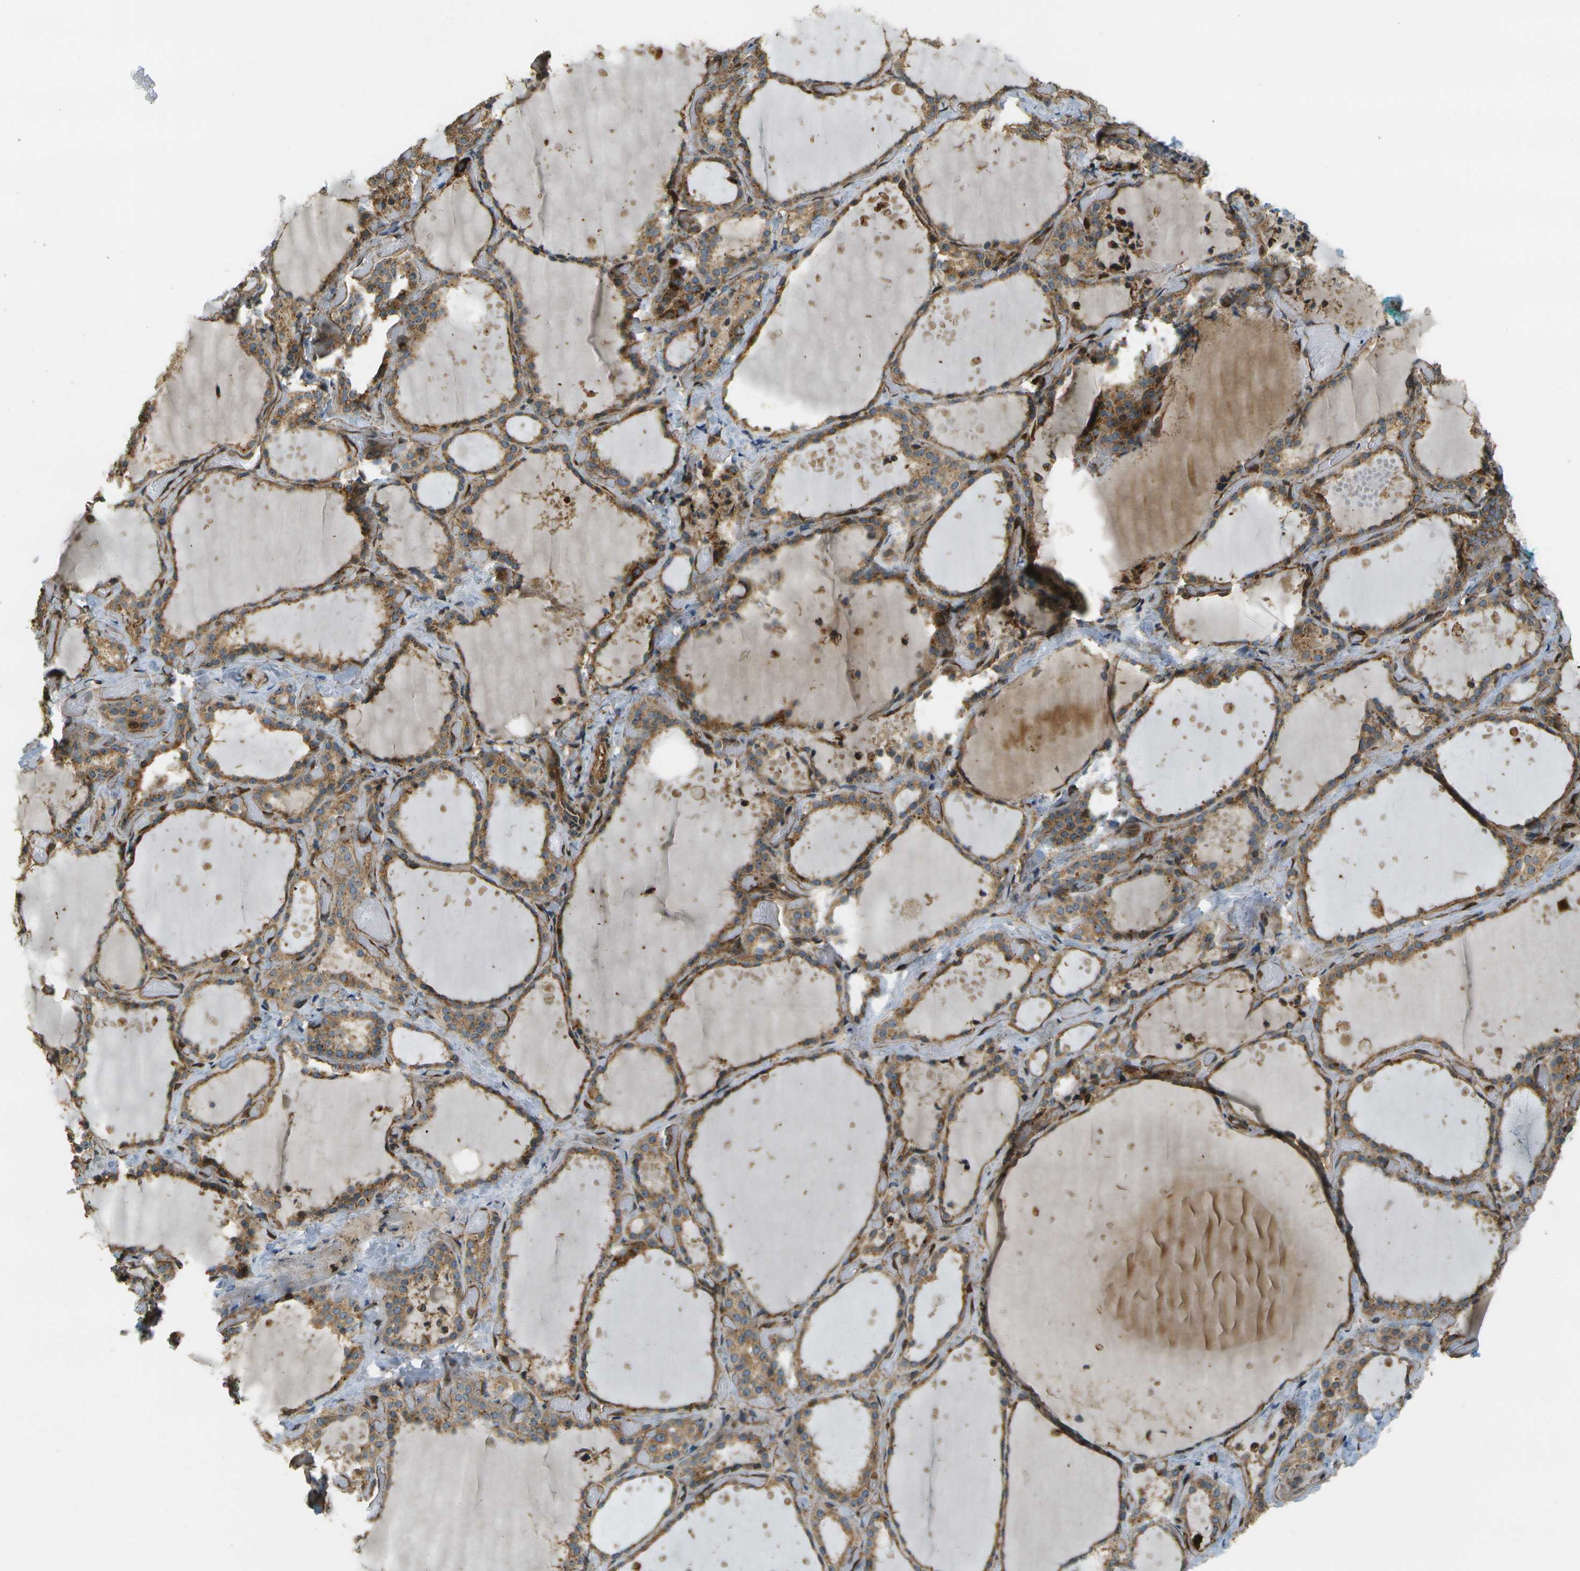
{"staining": {"intensity": "strong", "quantity": ">75%", "location": "cytoplasmic/membranous"}, "tissue": "thyroid gland", "cell_type": "Glandular cells", "image_type": "normal", "snomed": [{"axis": "morphology", "description": "Normal tissue, NOS"}, {"axis": "topography", "description": "Thyroid gland"}], "caption": "About >75% of glandular cells in unremarkable thyroid gland show strong cytoplasmic/membranous protein positivity as visualized by brown immunohistochemical staining.", "gene": "LRP12", "patient": {"sex": "female", "age": 44}}